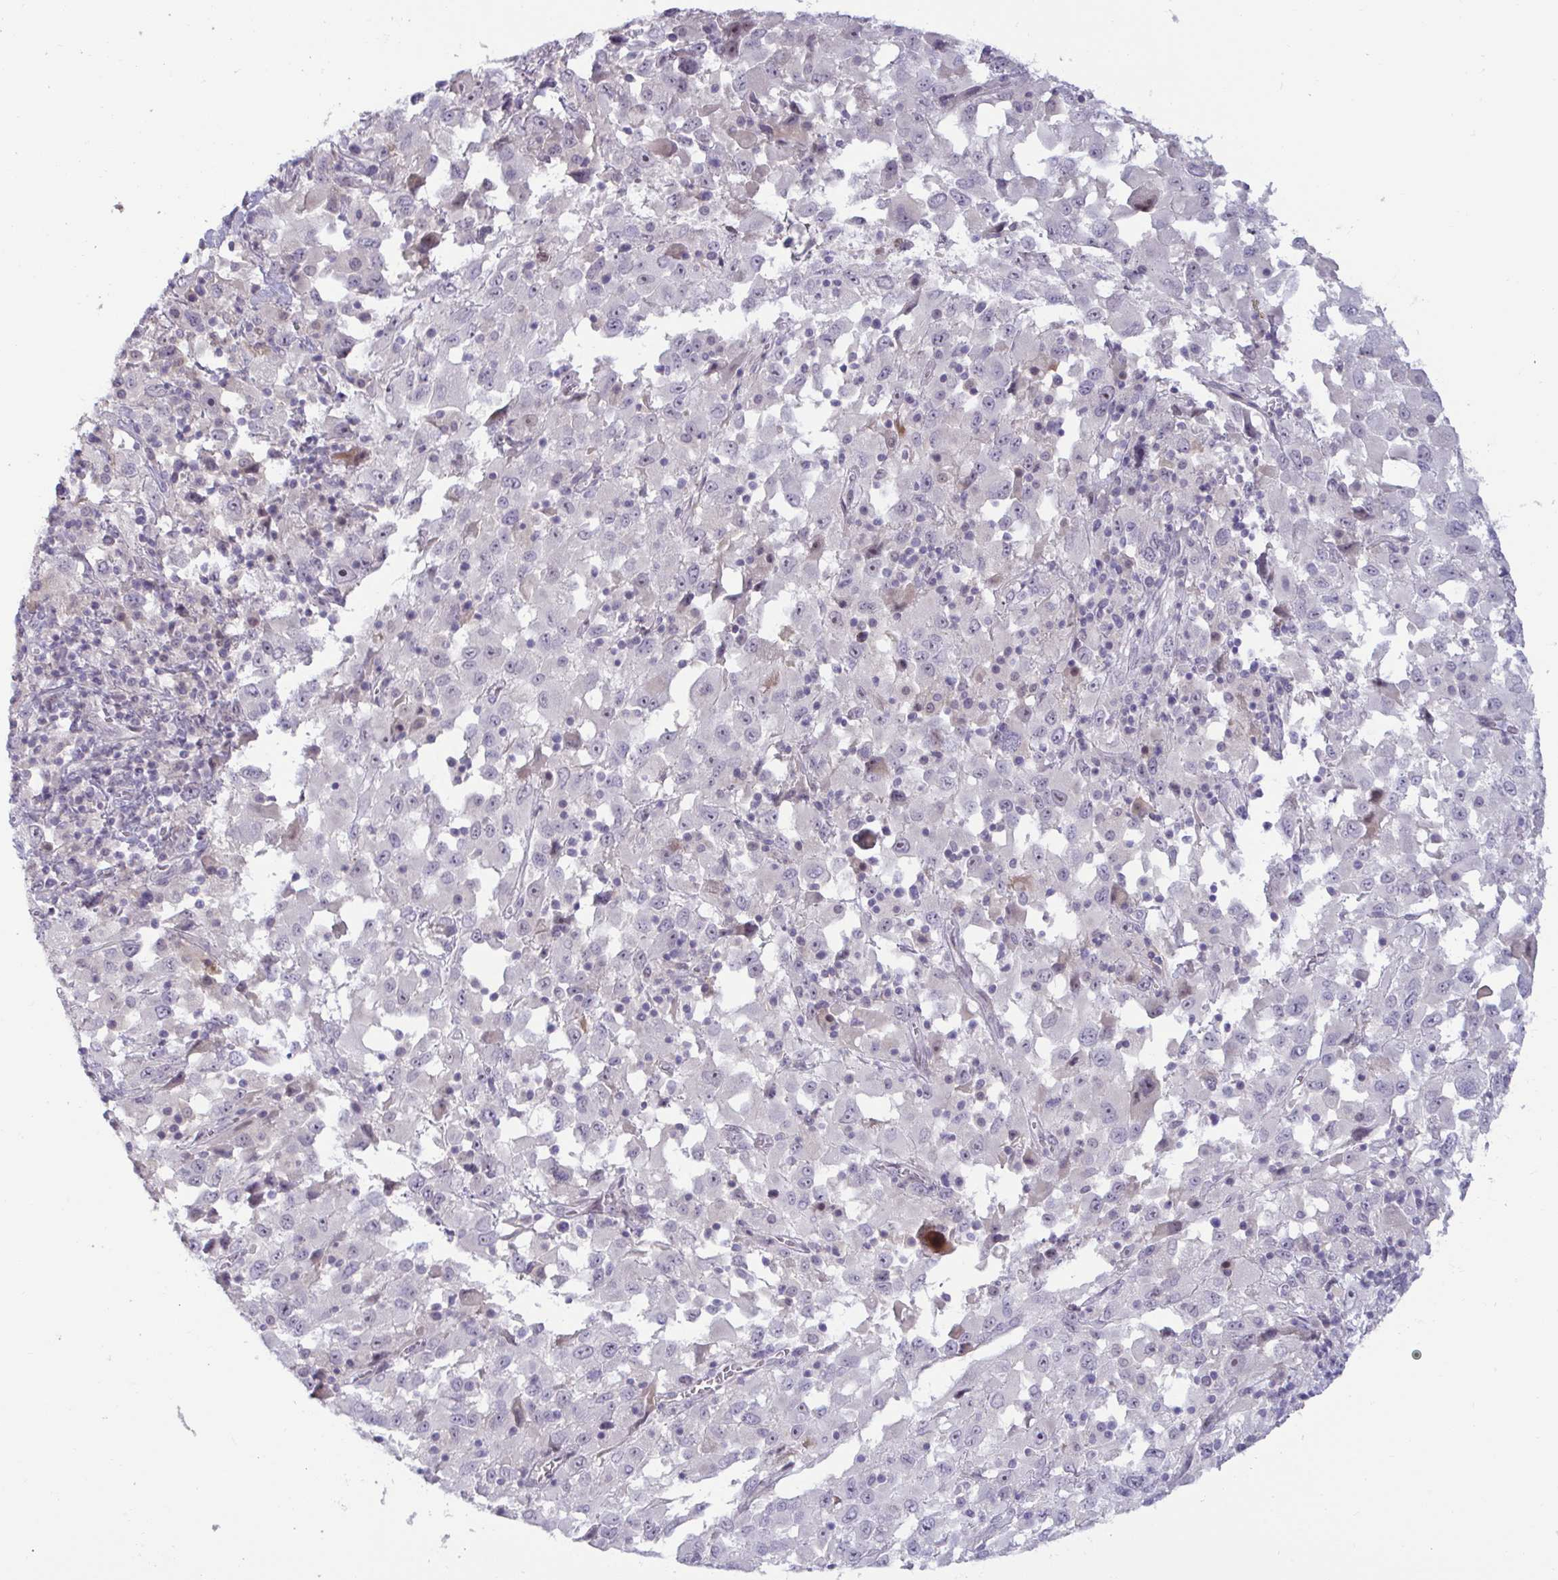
{"staining": {"intensity": "negative", "quantity": "none", "location": "none"}, "tissue": "melanoma", "cell_type": "Tumor cells", "image_type": "cancer", "snomed": [{"axis": "morphology", "description": "Malignant melanoma, Metastatic site"}, {"axis": "topography", "description": "Soft tissue"}], "caption": "The histopathology image displays no staining of tumor cells in melanoma.", "gene": "GSTM1", "patient": {"sex": "male", "age": 50}}